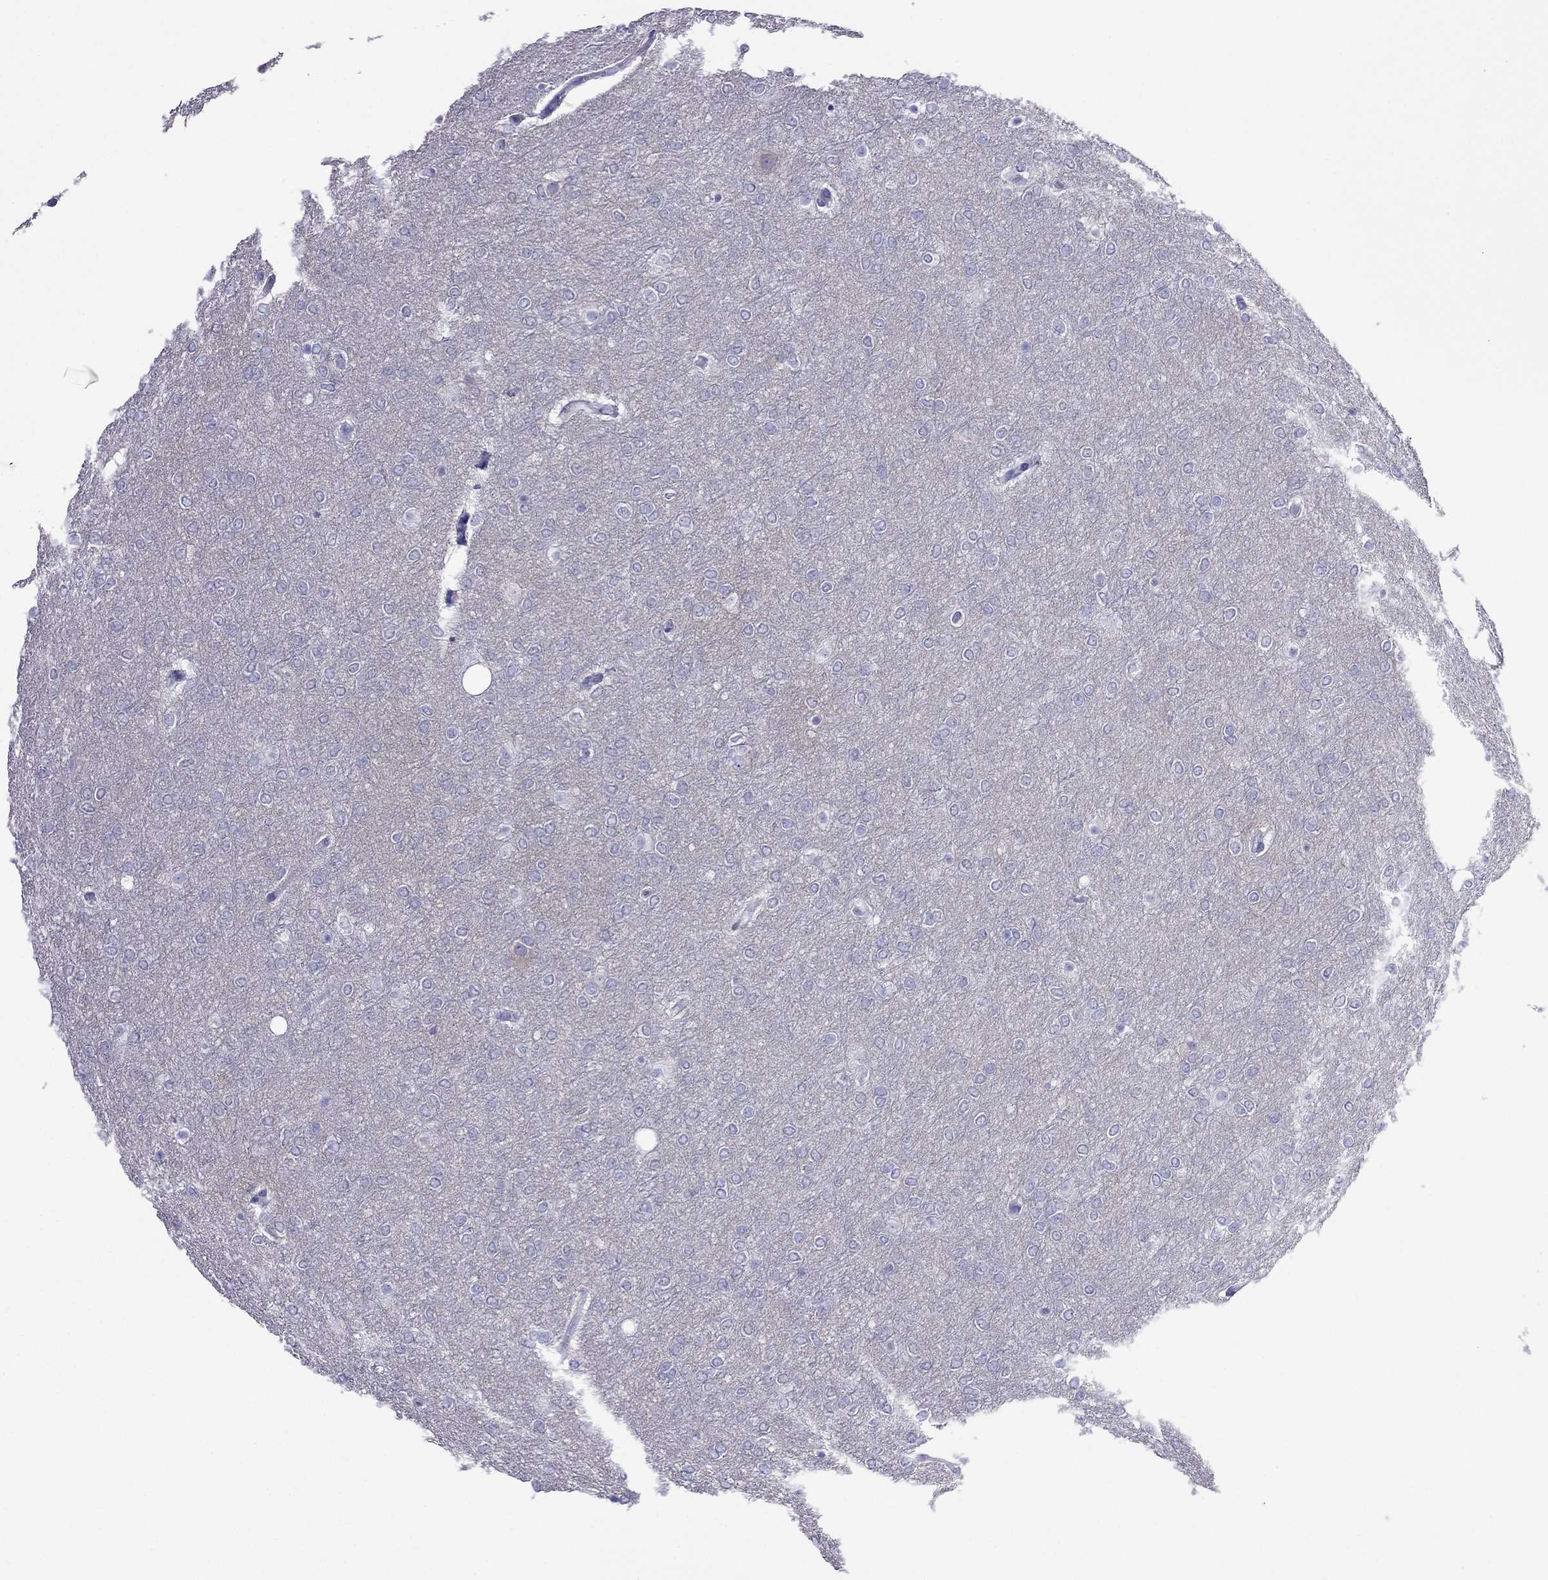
{"staining": {"intensity": "negative", "quantity": "none", "location": "none"}, "tissue": "glioma", "cell_type": "Tumor cells", "image_type": "cancer", "snomed": [{"axis": "morphology", "description": "Glioma, malignant, High grade"}, {"axis": "topography", "description": "Brain"}], "caption": "Malignant glioma (high-grade) stained for a protein using immunohistochemistry shows no staining tumor cells.", "gene": "PCDHA6", "patient": {"sex": "female", "age": 61}}